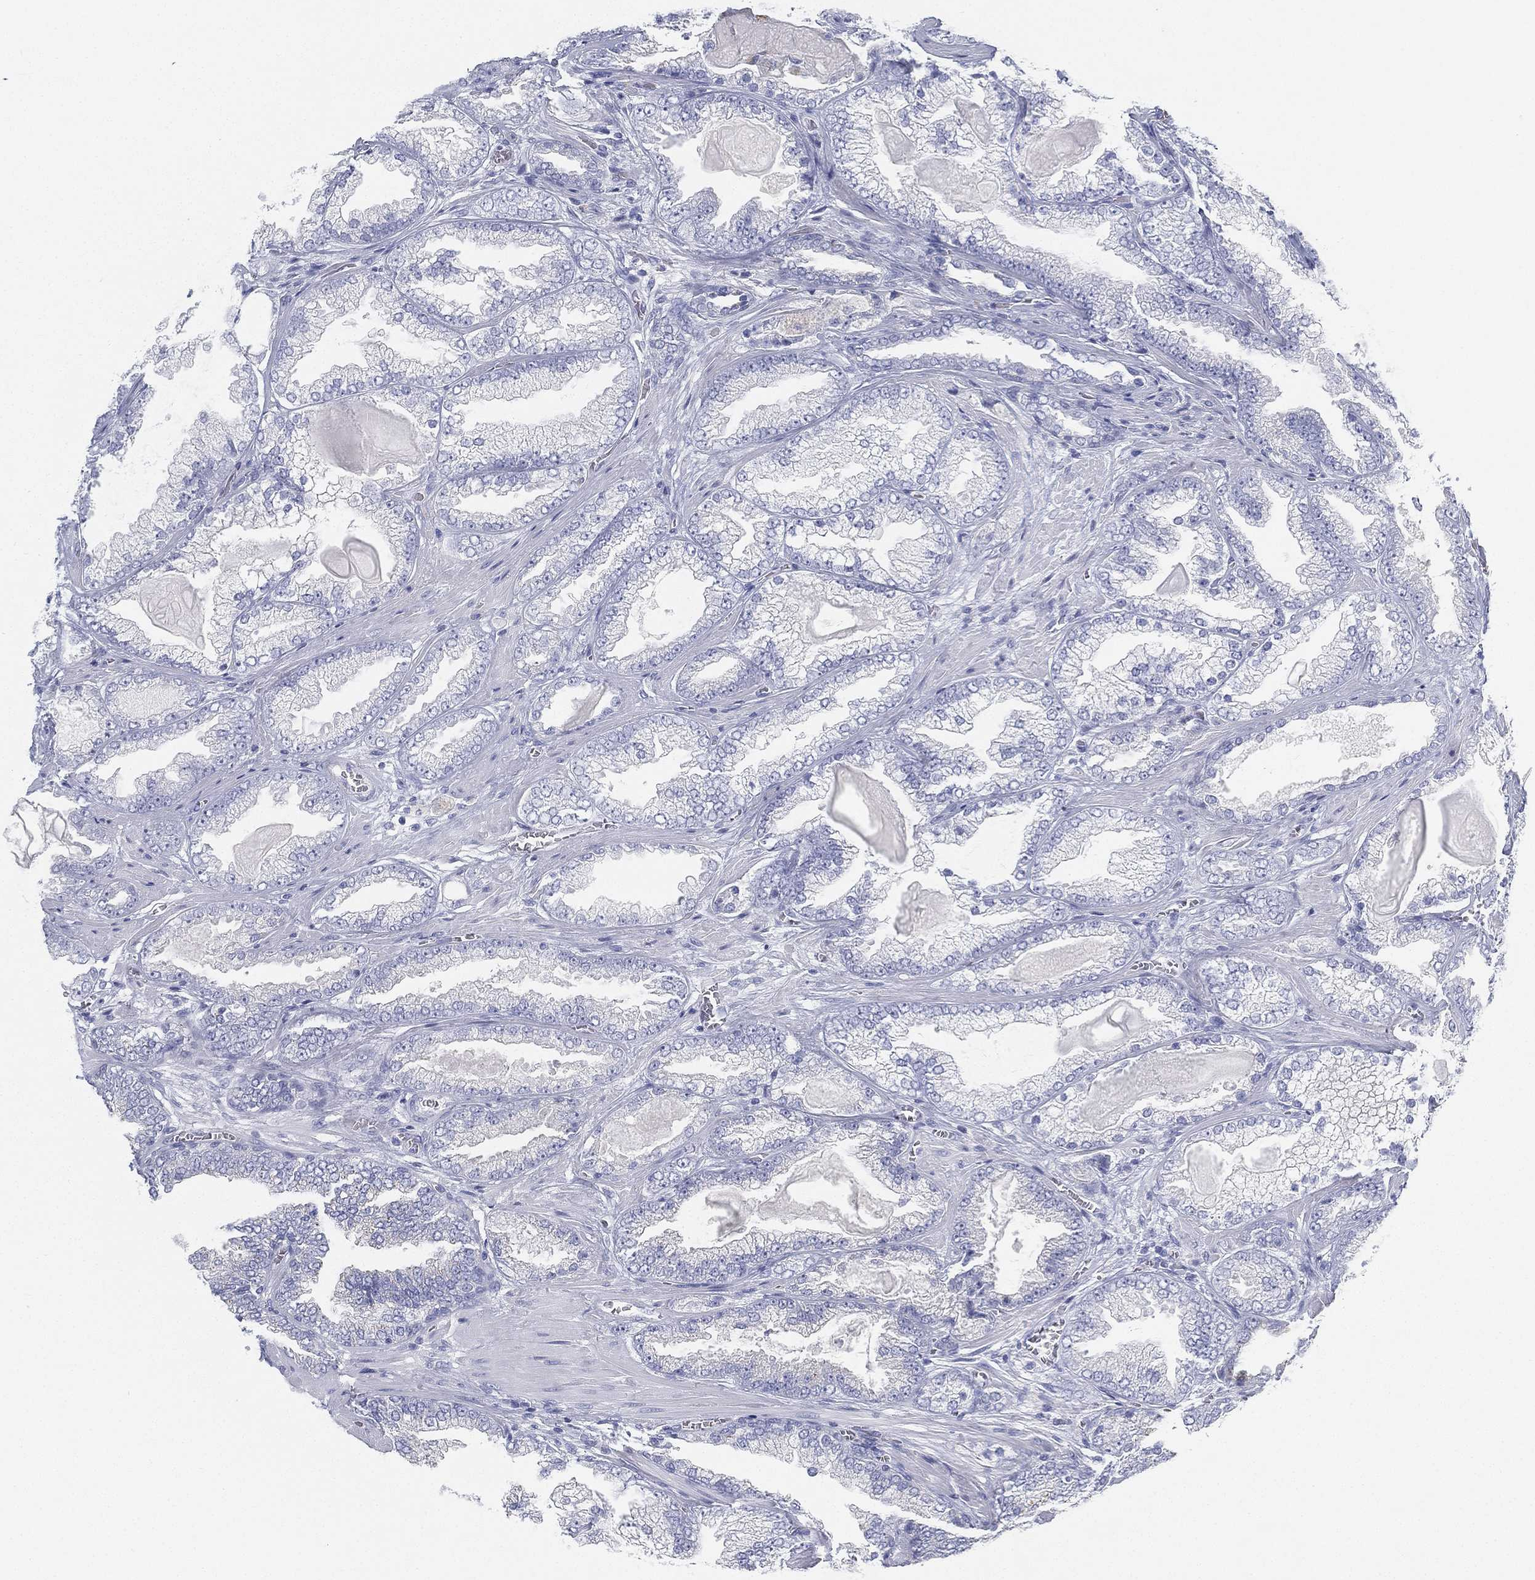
{"staining": {"intensity": "negative", "quantity": "none", "location": "none"}, "tissue": "prostate cancer", "cell_type": "Tumor cells", "image_type": "cancer", "snomed": [{"axis": "morphology", "description": "Adenocarcinoma, Low grade"}, {"axis": "topography", "description": "Prostate"}], "caption": "The IHC image has no significant positivity in tumor cells of prostate adenocarcinoma (low-grade) tissue.", "gene": "GPR61", "patient": {"sex": "male", "age": 57}}